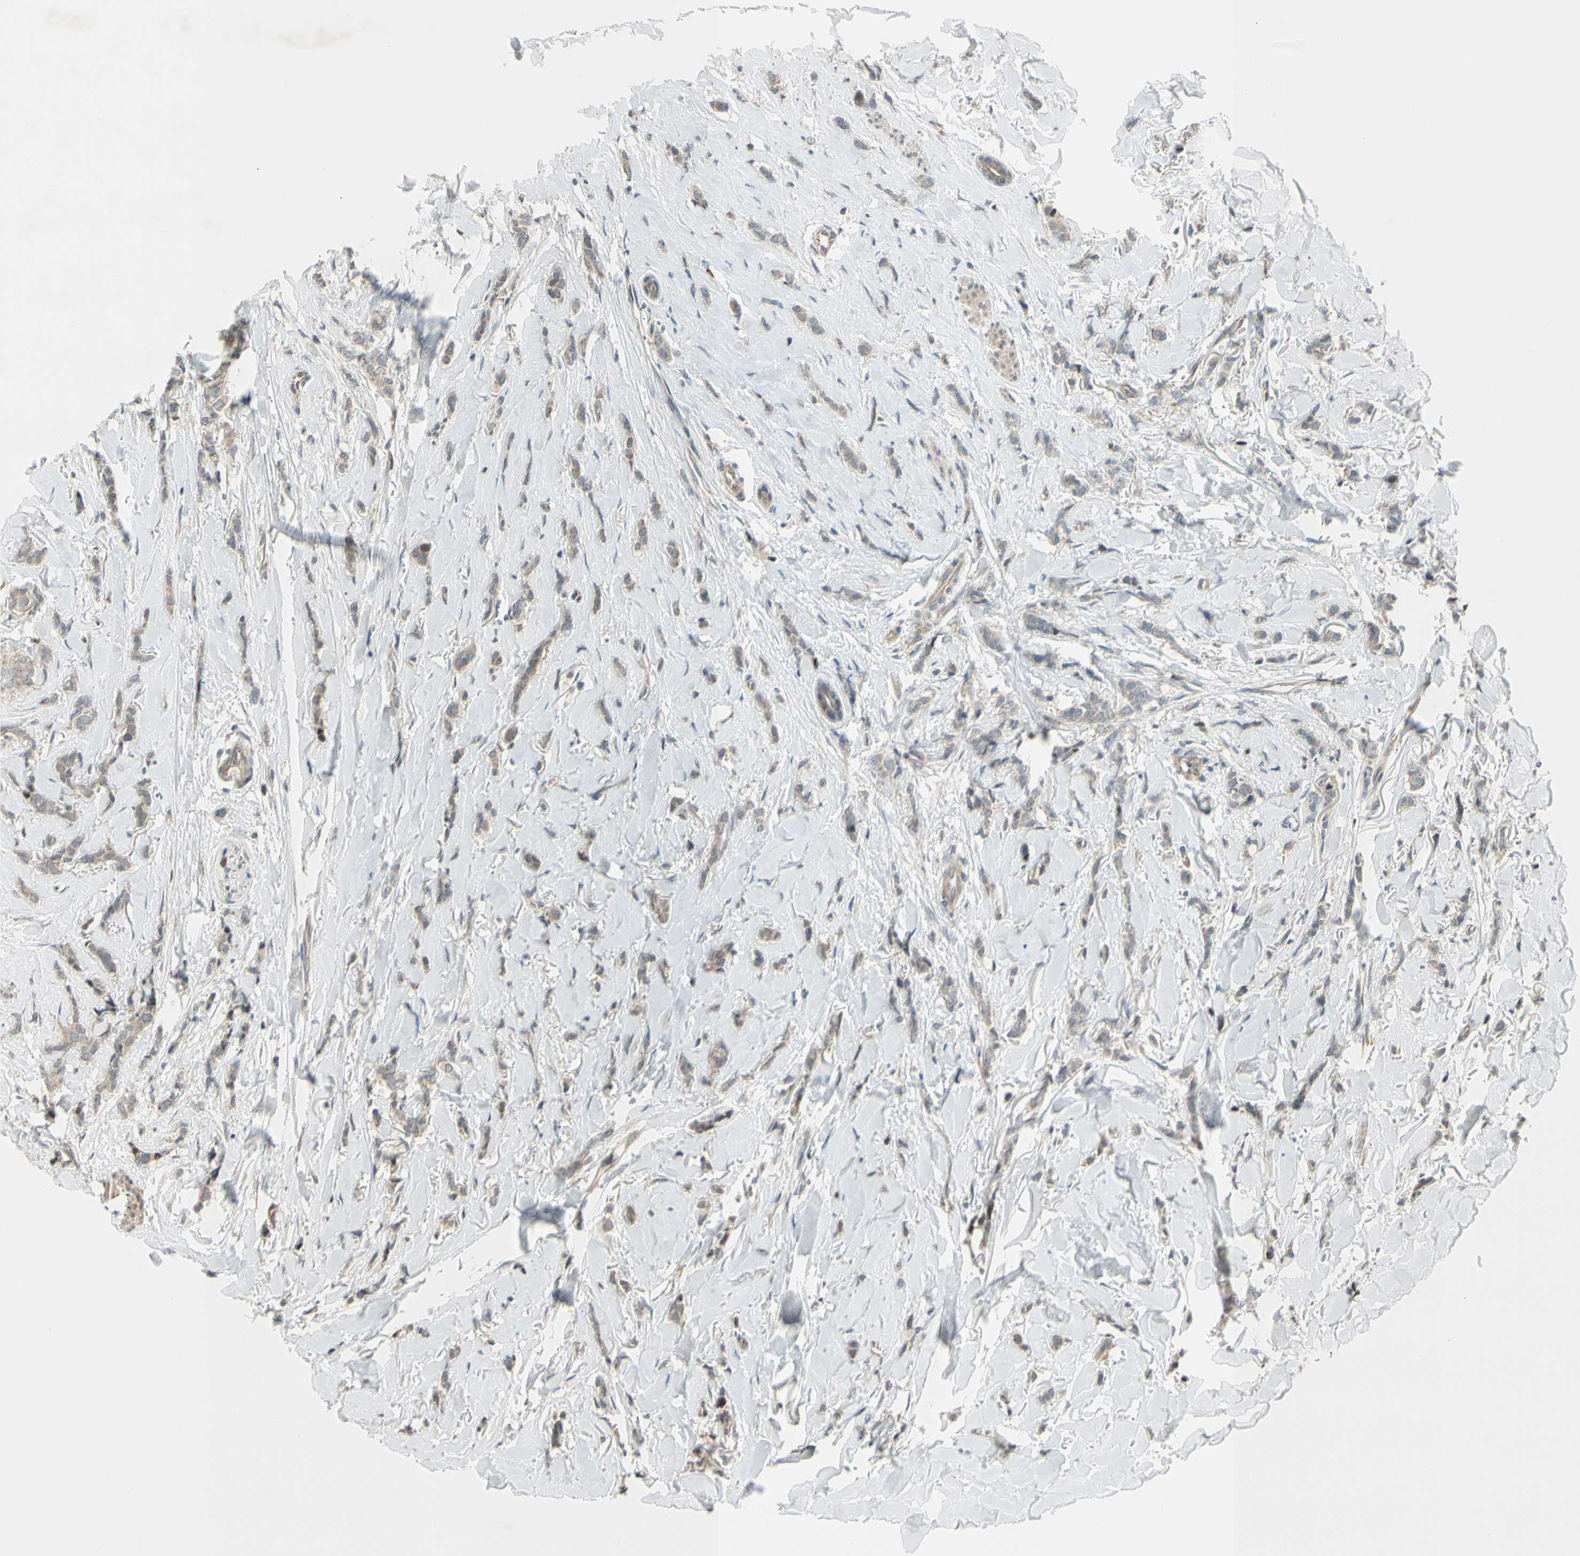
{"staining": {"intensity": "weak", "quantity": "25%-75%", "location": "cytoplasmic/membranous"}, "tissue": "breast cancer", "cell_type": "Tumor cells", "image_type": "cancer", "snomed": [{"axis": "morphology", "description": "Lobular carcinoma"}, {"axis": "topography", "description": "Skin"}, {"axis": "topography", "description": "Breast"}], "caption": "Approximately 25%-75% of tumor cells in human breast cancer exhibit weak cytoplasmic/membranous protein staining as visualized by brown immunohistochemical staining.", "gene": "FGF10", "patient": {"sex": "female", "age": 46}}